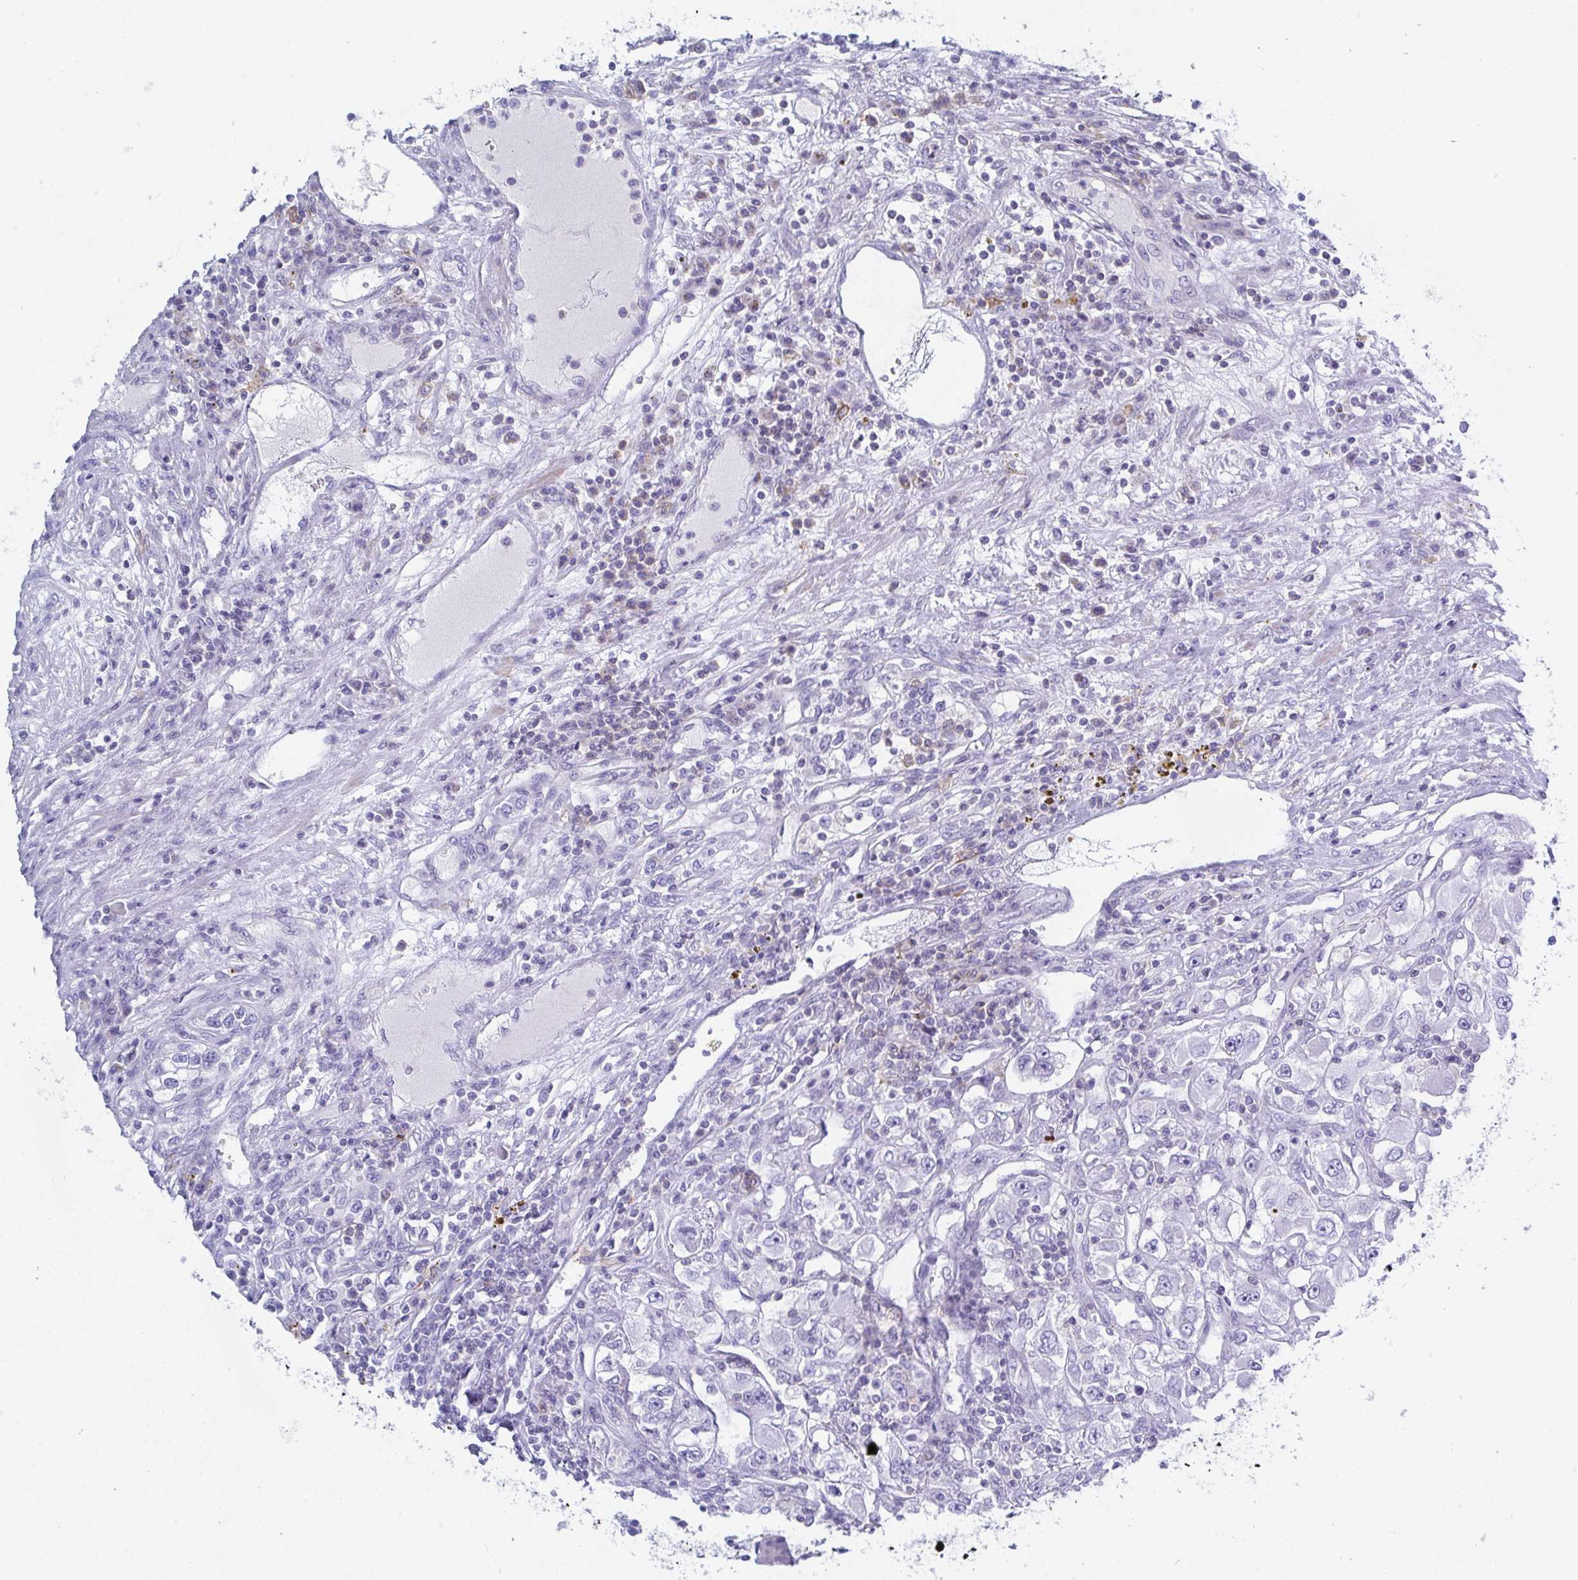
{"staining": {"intensity": "negative", "quantity": "none", "location": "none"}, "tissue": "renal cancer", "cell_type": "Tumor cells", "image_type": "cancer", "snomed": [{"axis": "morphology", "description": "Adenocarcinoma, NOS"}, {"axis": "topography", "description": "Kidney"}], "caption": "DAB immunohistochemical staining of adenocarcinoma (renal) reveals no significant staining in tumor cells.", "gene": "FRMD3", "patient": {"sex": "female", "age": 52}}